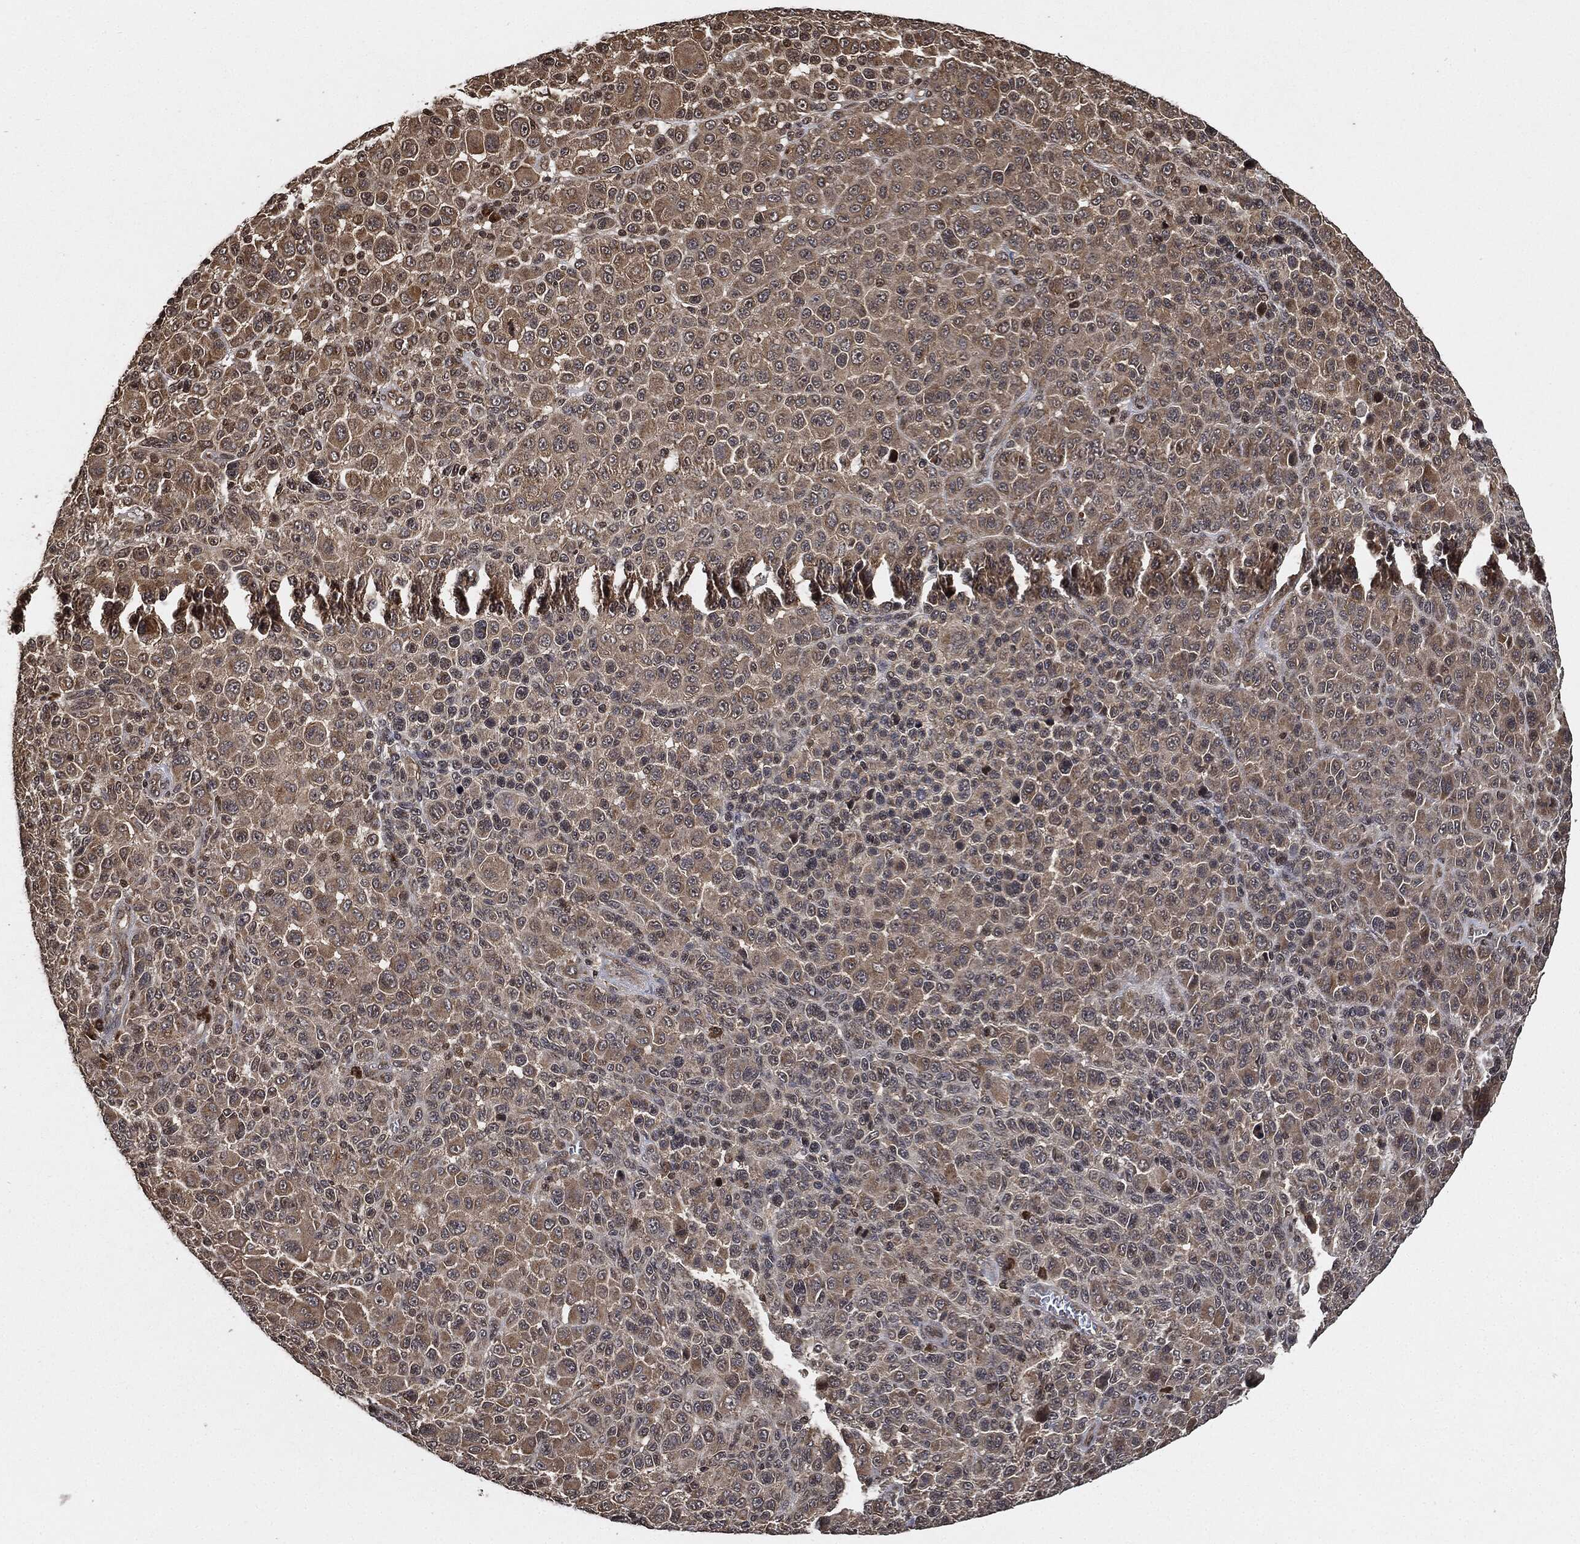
{"staining": {"intensity": "negative", "quantity": "none", "location": "none"}, "tissue": "melanoma", "cell_type": "Tumor cells", "image_type": "cancer", "snomed": [{"axis": "morphology", "description": "Malignant melanoma, NOS"}, {"axis": "topography", "description": "Skin"}], "caption": "Immunohistochemistry of melanoma displays no expression in tumor cells.", "gene": "PDK1", "patient": {"sex": "female", "age": 57}}